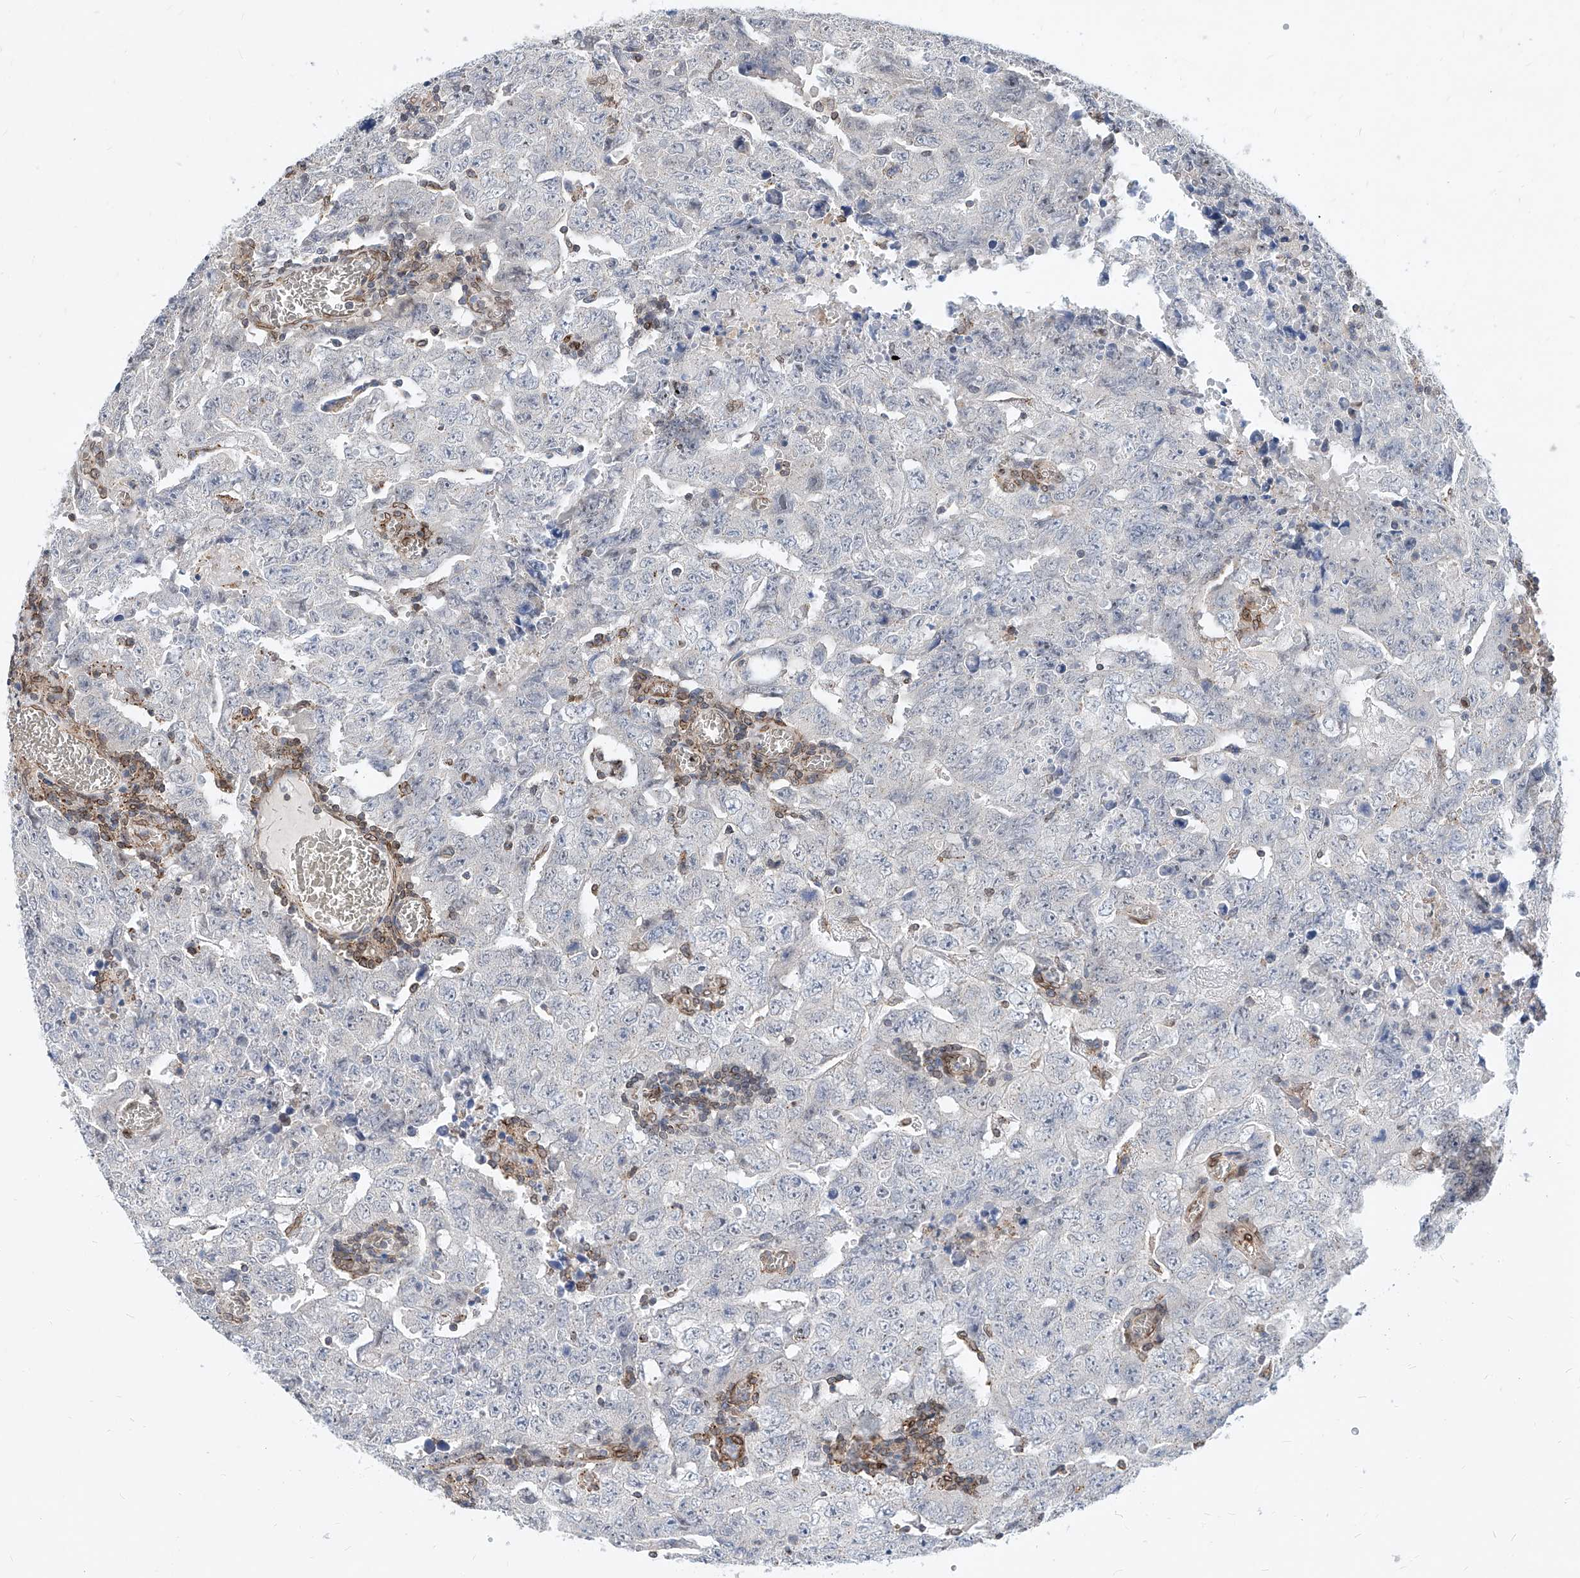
{"staining": {"intensity": "negative", "quantity": "none", "location": "none"}, "tissue": "testis cancer", "cell_type": "Tumor cells", "image_type": "cancer", "snomed": [{"axis": "morphology", "description": "Carcinoma, Embryonal, NOS"}, {"axis": "topography", "description": "Testis"}], "caption": "This is a histopathology image of immunohistochemistry (IHC) staining of testis embryonal carcinoma, which shows no expression in tumor cells. (IHC, brightfield microscopy, high magnification).", "gene": "MX2", "patient": {"sex": "male", "age": 26}}